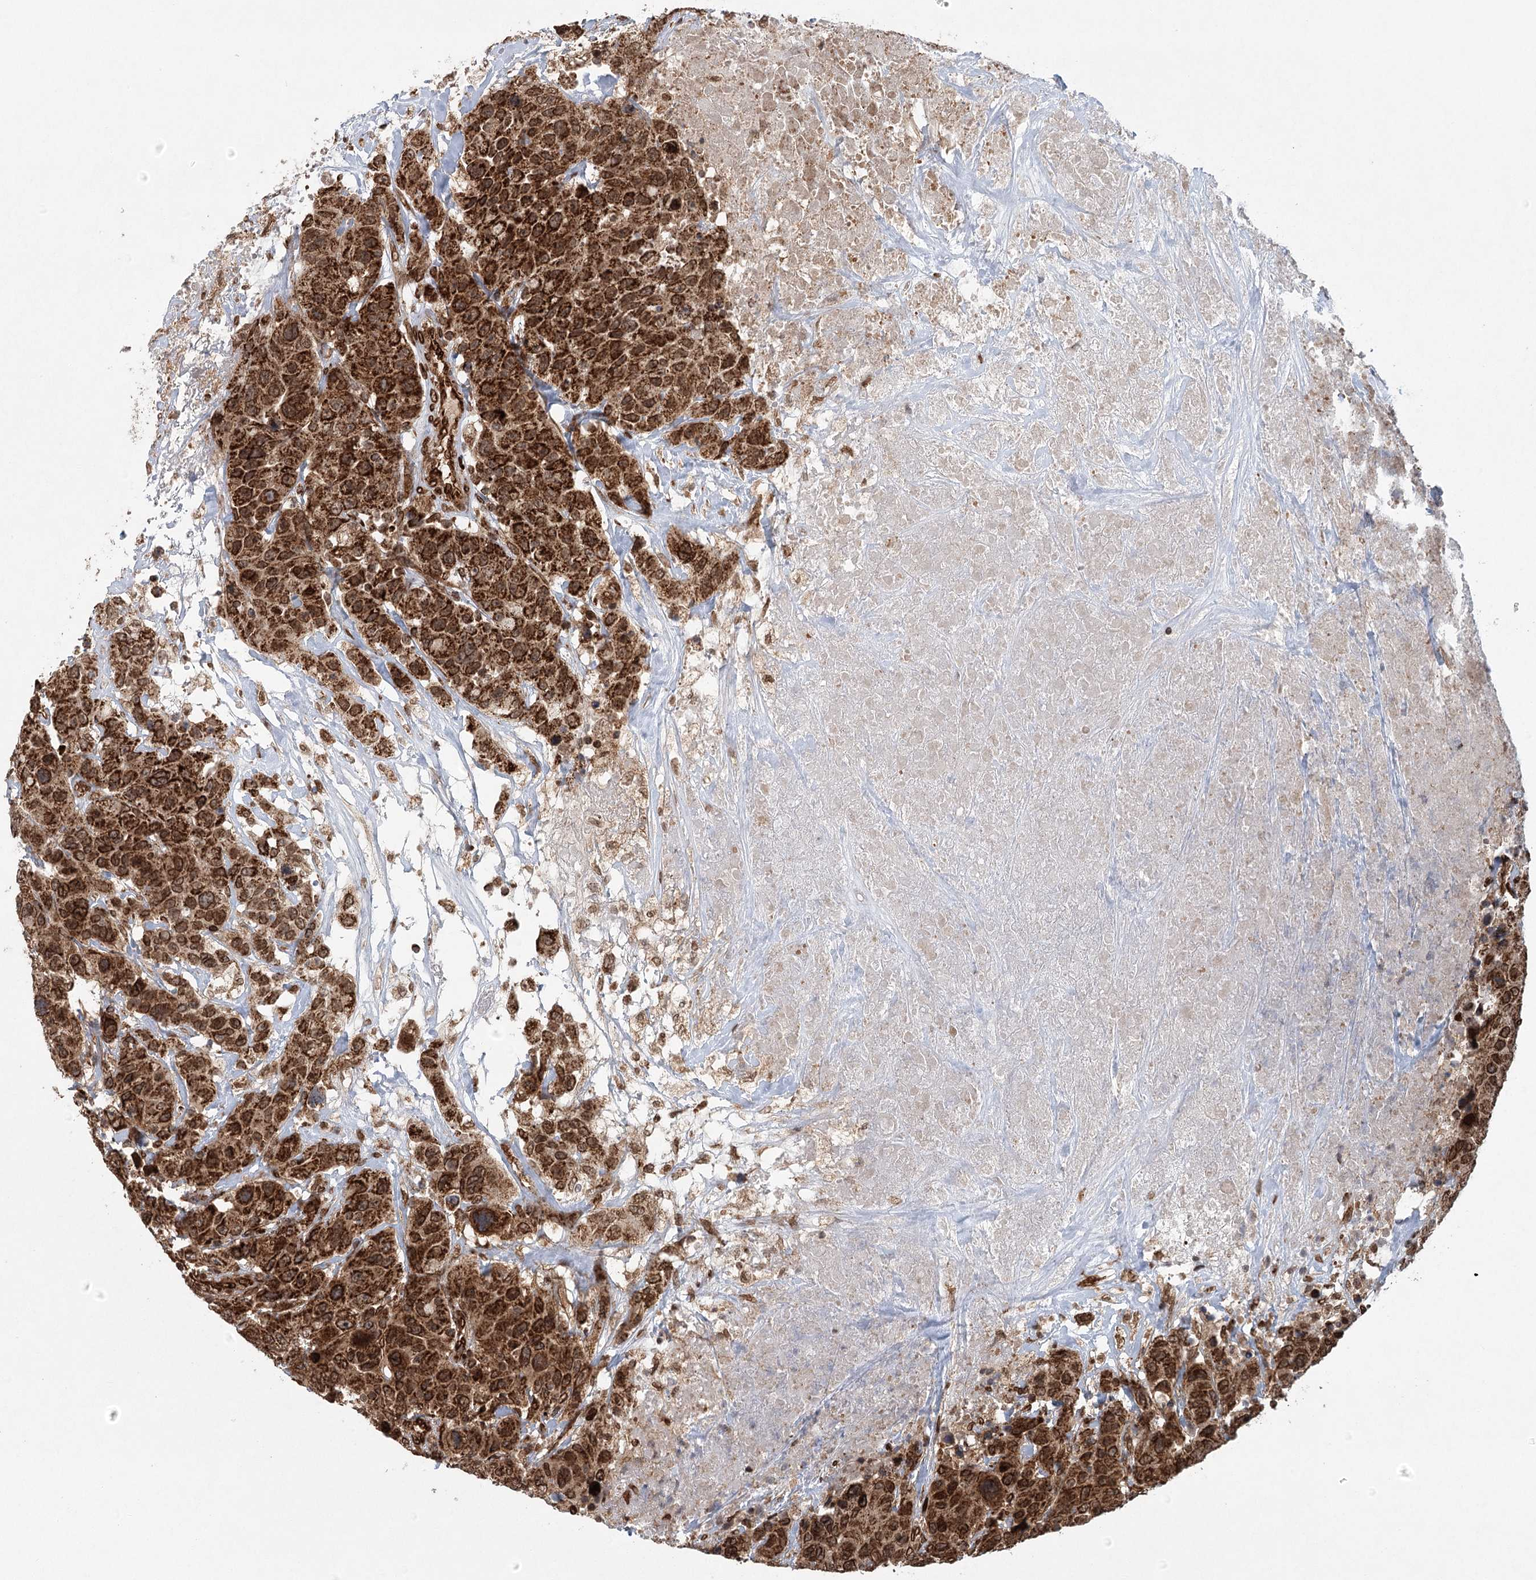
{"staining": {"intensity": "strong", "quantity": ">75%", "location": "cytoplasmic/membranous"}, "tissue": "breast cancer", "cell_type": "Tumor cells", "image_type": "cancer", "snomed": [{"axis": "morphology", "description": "Duct carcinoma"}, {"axis": "topography", "description": "Breast"}], "caption": "The image reveals immunohistochemical staining of breast cancer. There is strong cytoplasmic/membranous expression is identified in approximately >75% of tumor cells. Using DAB (3,3'-diaminobenzidine) (brown) and hematoxylin (blue) stains, captured at high magnification using brightfield microscopy.", "gene": "BCKDHA", "patient": {"sex": "female", "age": 37}}